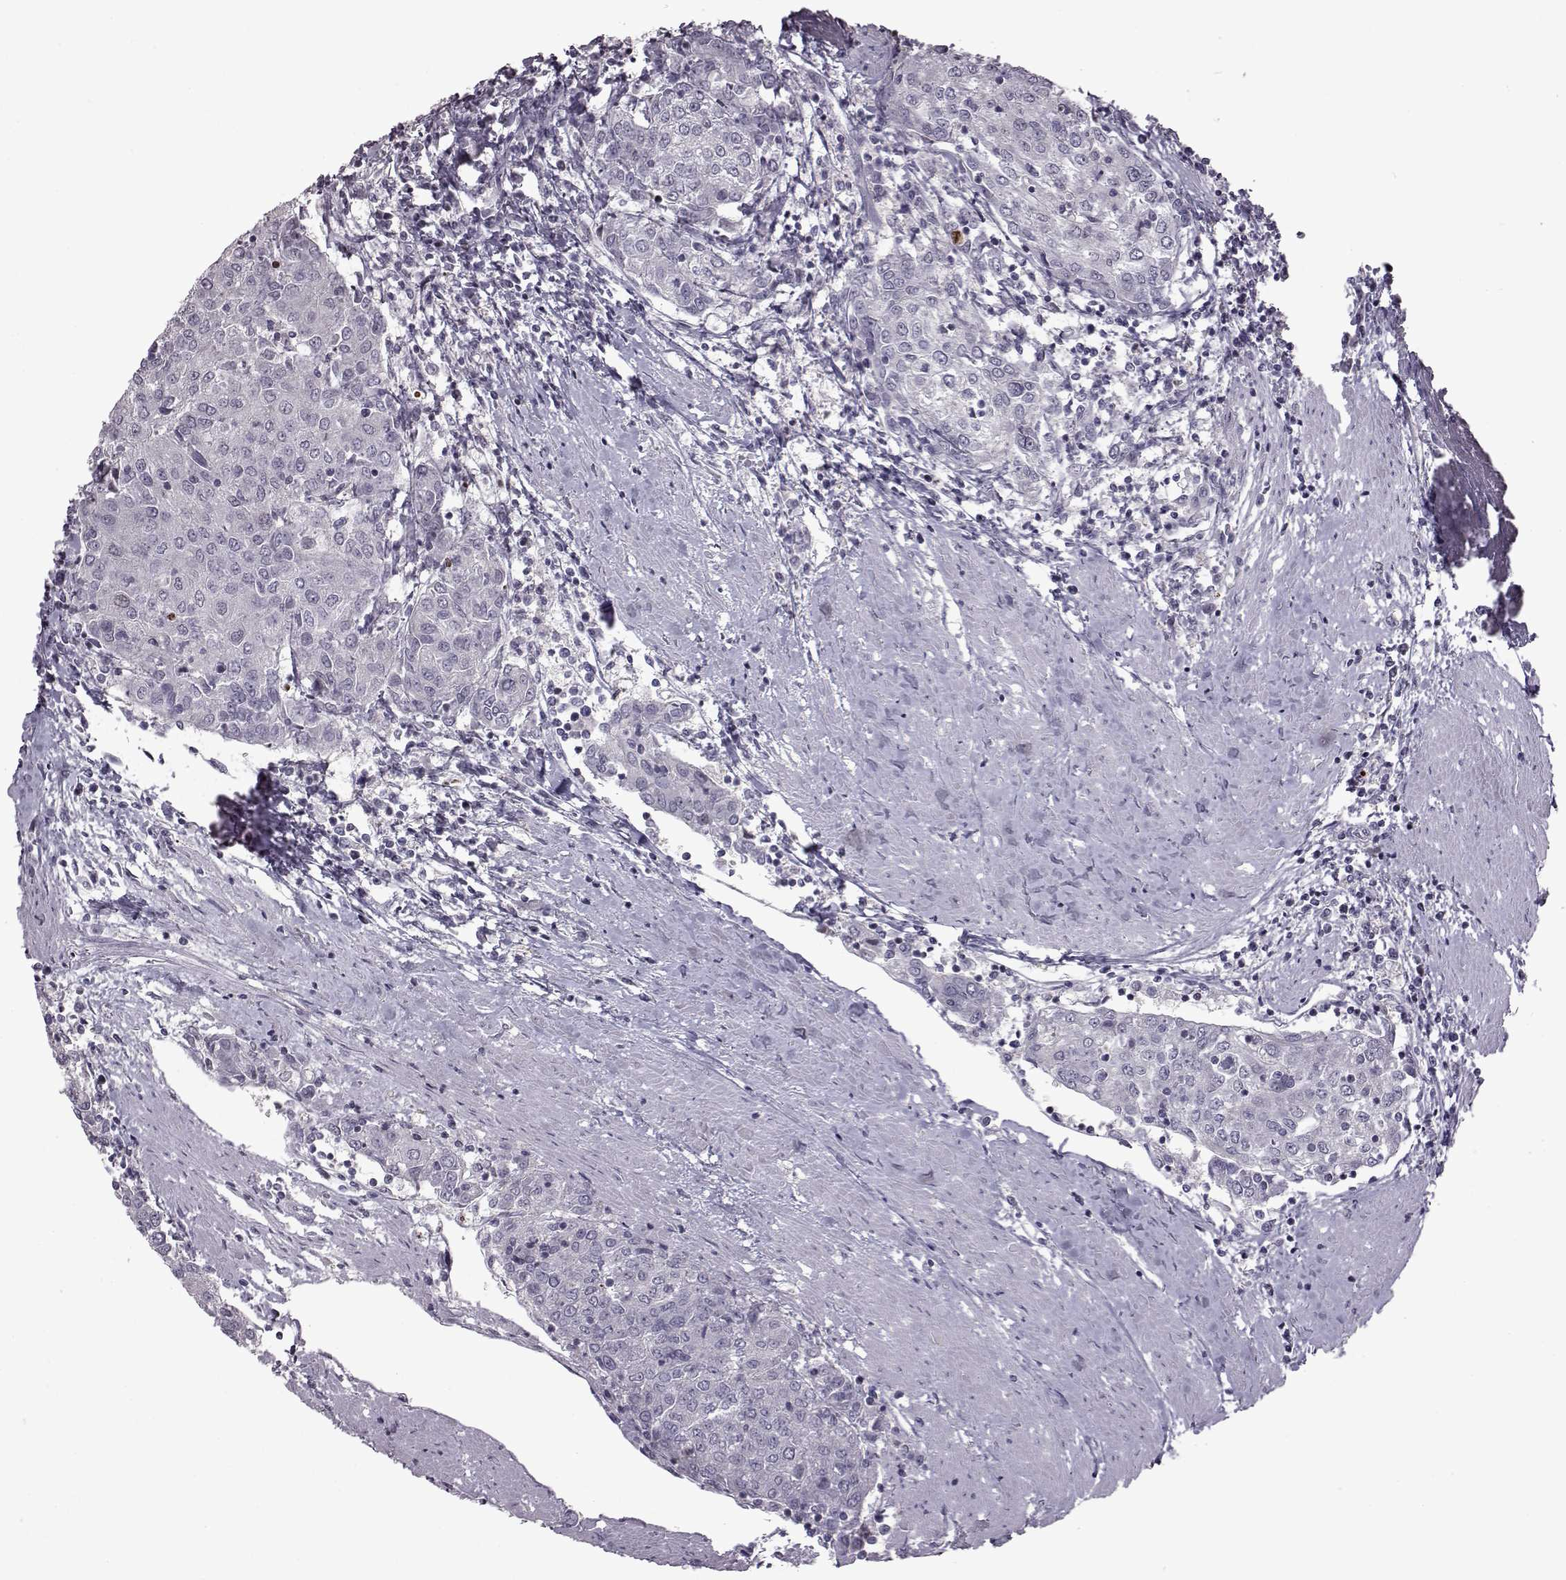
{"staining": {"intensity": "negative", "quantity": "none", "location": "none"}, "tissue": "urothelial cancer", "cell_type": "Tumor cells", "image_type": "cancer", "snomed": [{"axis": "morphology", "description": "Urothelial carcinoma, High grade"}, {"axis": "topography", "description": "Urinary bladder"}], "caption": "The immunohistochemistry image has no significant expression in tumor cells of high-grade urothelial carcinoma tissue.", "gene": "GAL", "patient": {"sex": "female", "age": 85}}